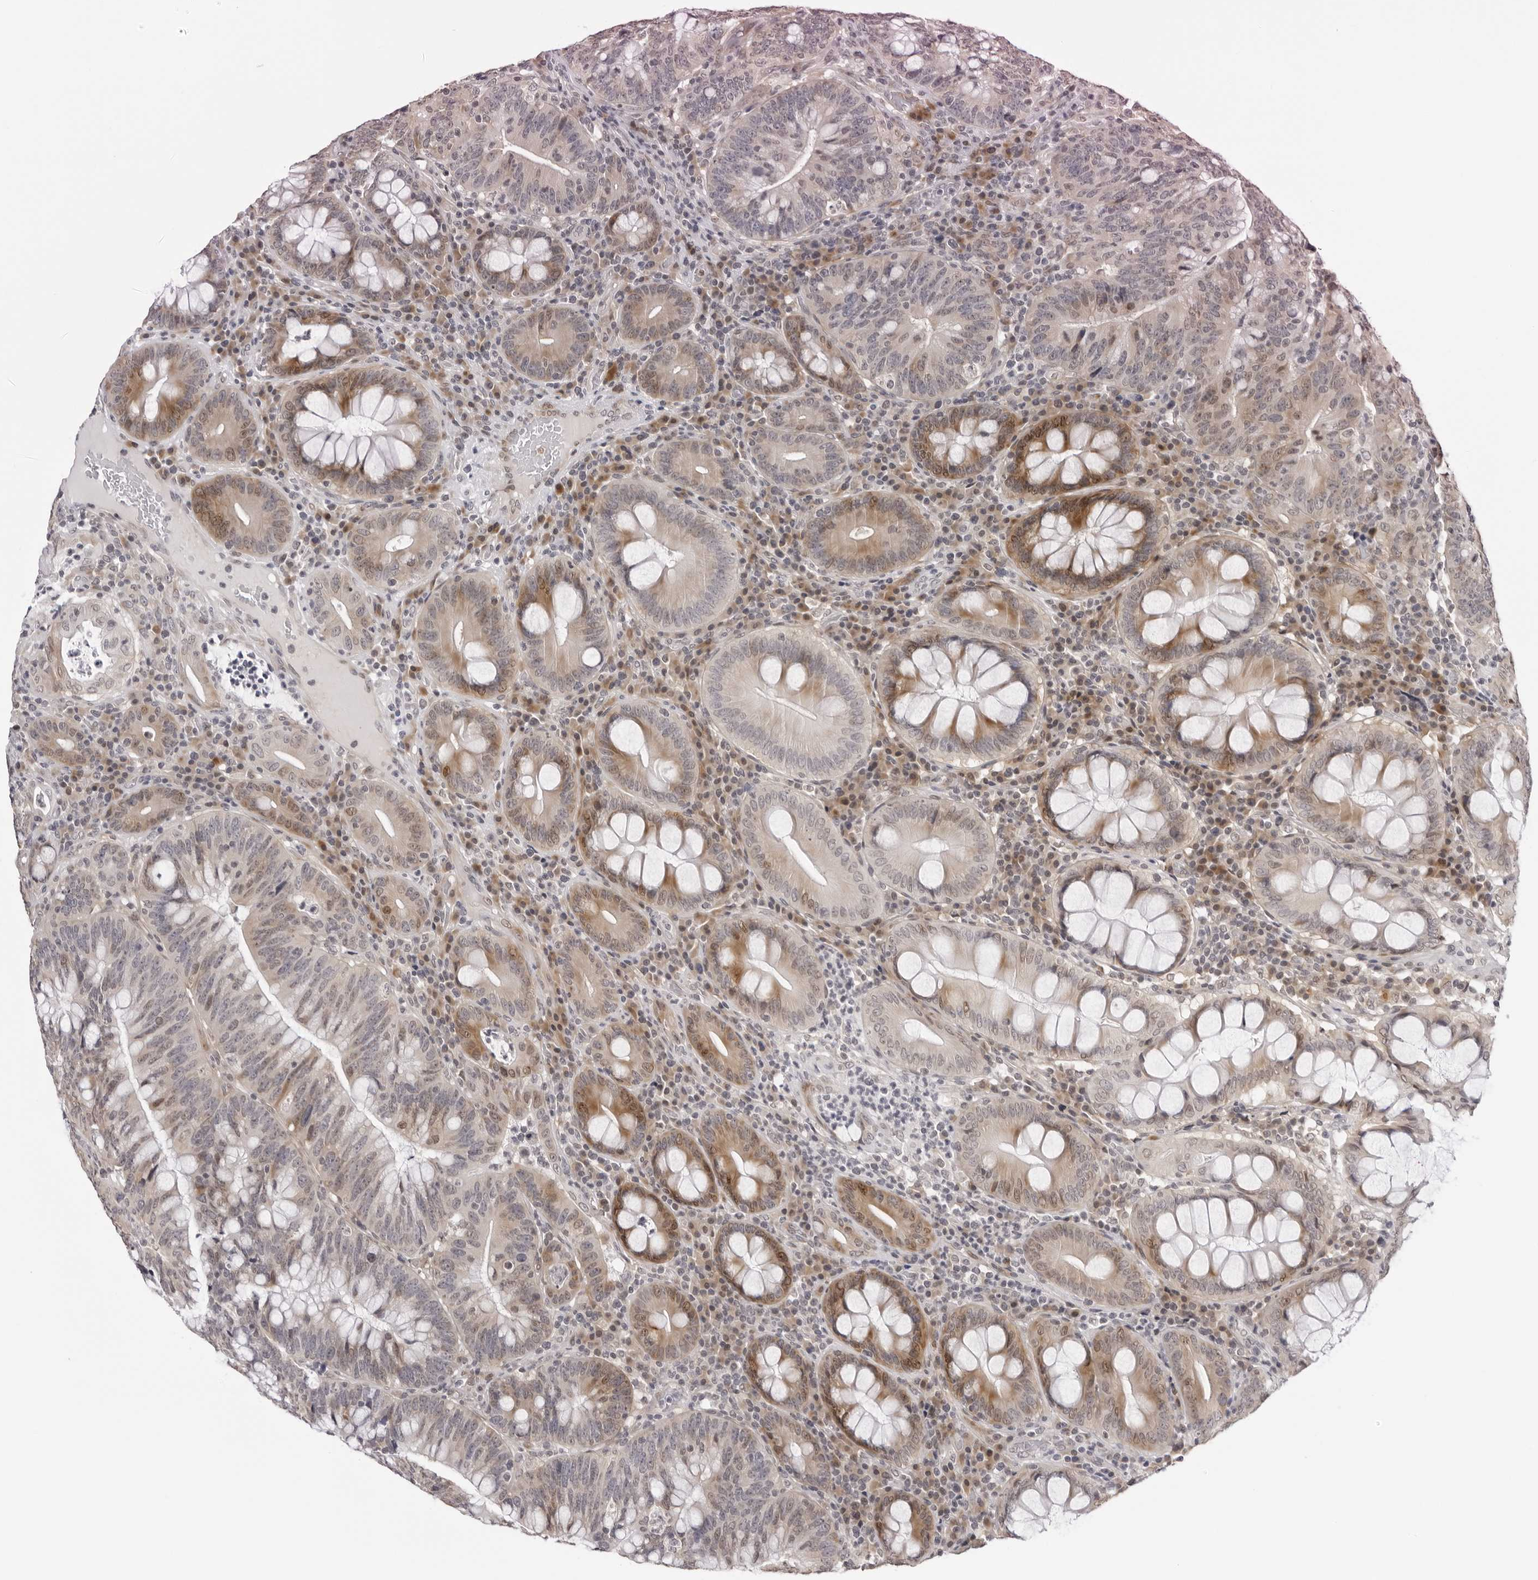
{"staining": {"intensity": "moderate", "quantity": "<25%", "location": "cytoplasmic/membranous,nuclear"}, "tissue": "colorectal cancer", "cell_type": "Tumor cells", "image_type": "cancer", "snomed": [{"axis": "morphology", "description": "Adenocarcinoma, NOS"}, {"axis": "topography", "description": "Colon"}], "caption": "Moderate cytoplasmic/membranous and nuclear protein staining is appreciated in about <25% of tumor cells in colorectal cancer. (brown staining indicates protein expression, while blue staining denotes nuclei).", "gene": "PRUNE1", "patient": {"sex": "female", "age": 66}}